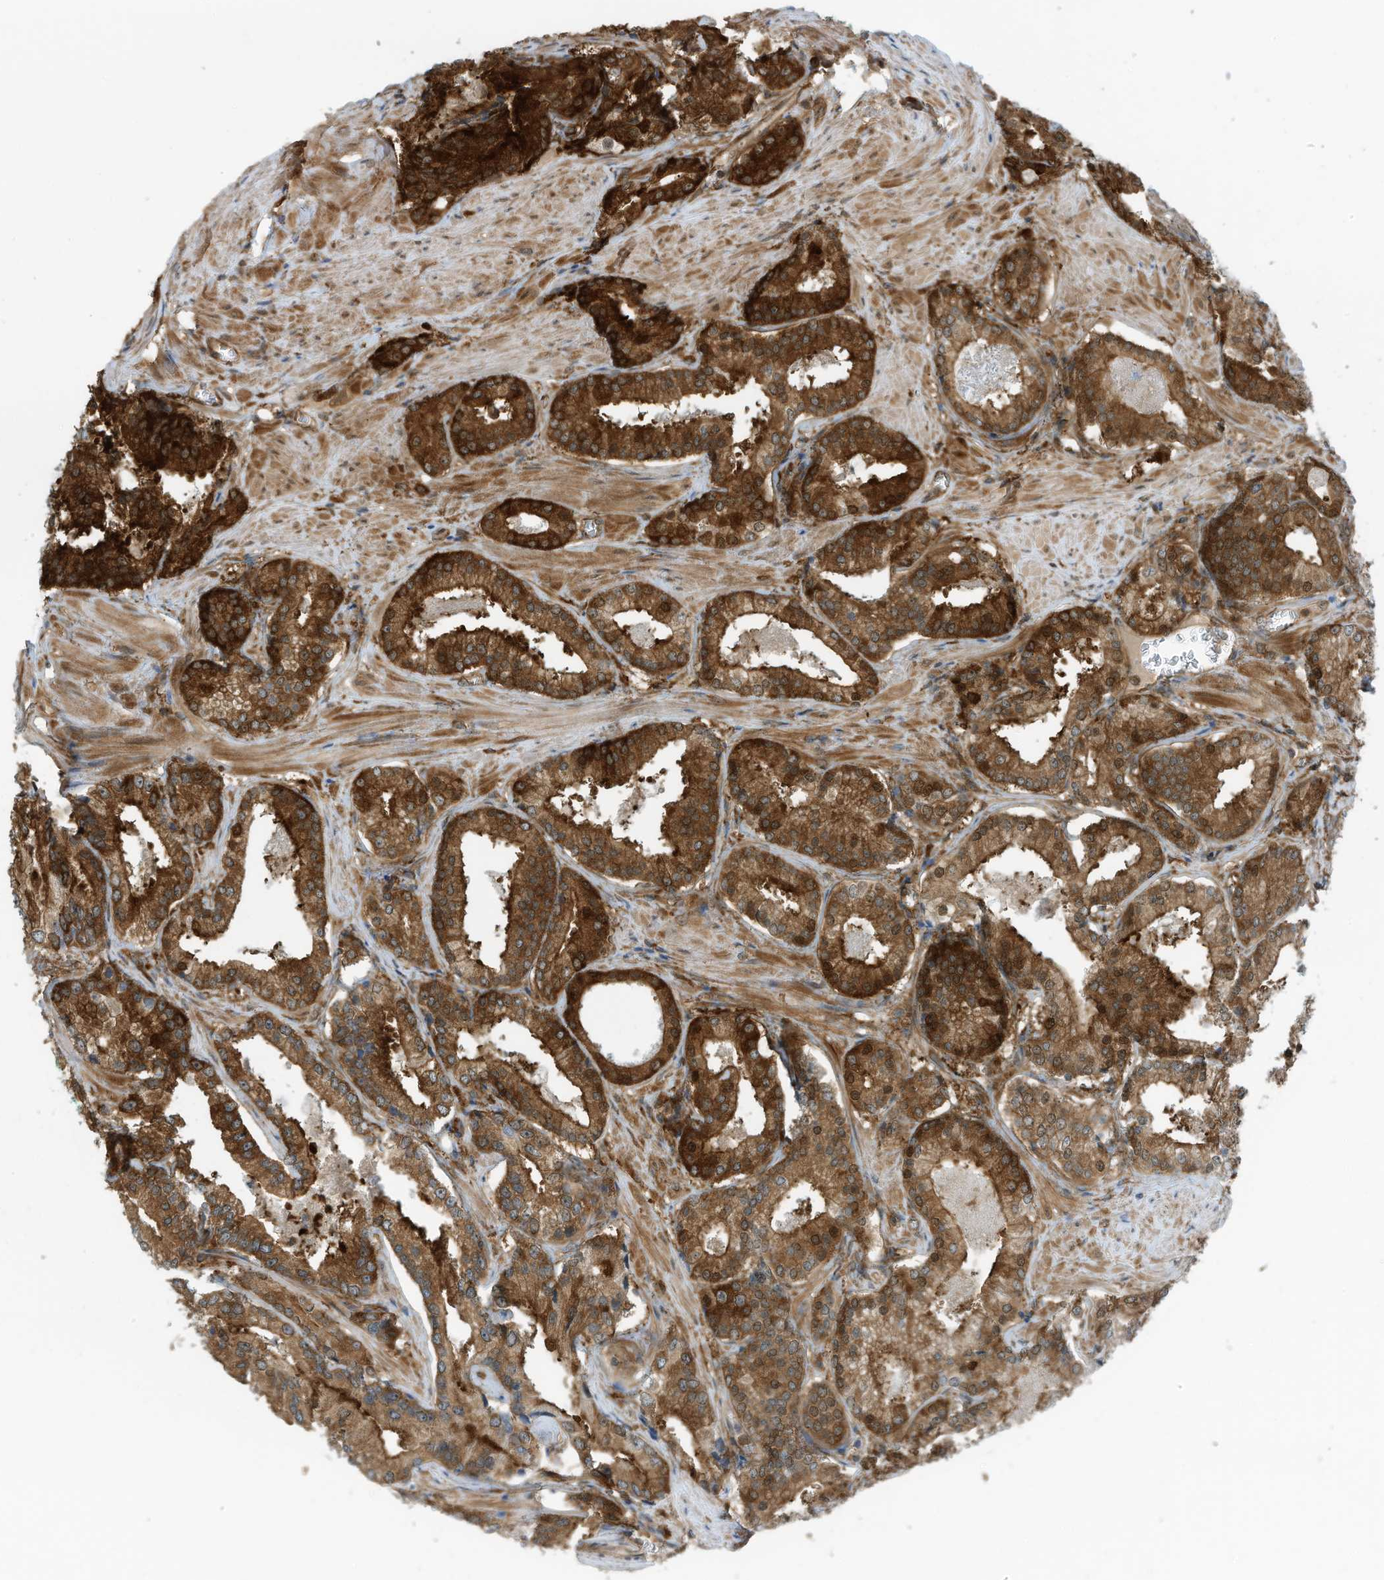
{"staining": {"intensity": "strong", "quantity": ">75%", "location": "cytoplasmic/membranous"}, "tissue": "prostate cancer", "cell_type": "Tumor cells", "image_type": "cancer", "snomed": [{"axis": "morphology", "description": "Adenocarcinoma, Low grade"}, {"axis": "topography", "description": "Prostate"}], "caption": "A micrograph of prostate adenocarcinoma (low-grade) stained for a protein shows strong cytoplasmic/membranous brown staining in tumor cells. Immunohistochemistry (ihc) stains the protein of interest in brown and the nuclei are stained blue.", "gene": "REPS1", "patient": {"sex": "male", "age": 54}}